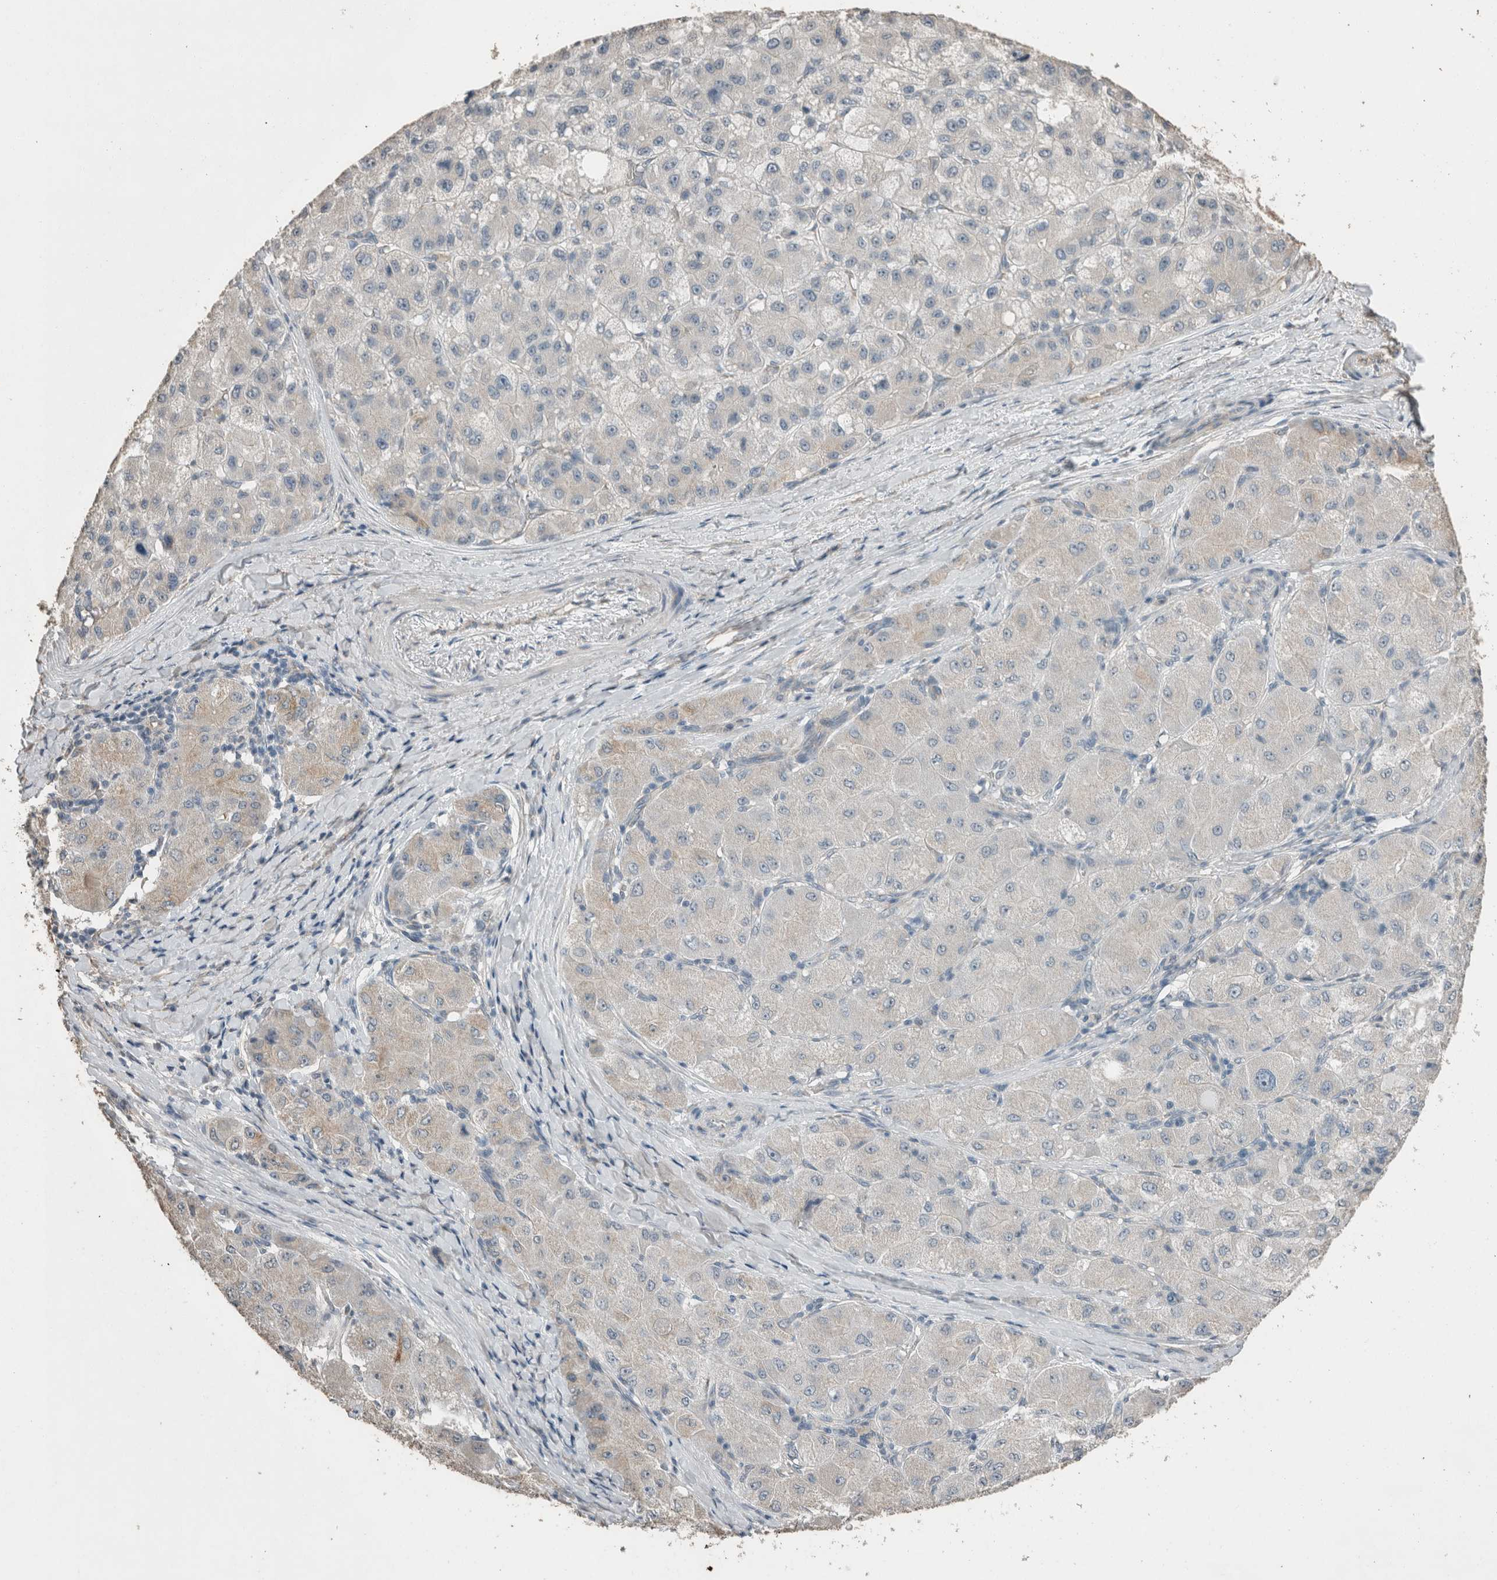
{"staining": {"intensity": "negative", "quantity": "none", "location": "none"}, "tissue": "liver cancer", "cell_type": "Tumor cells", "image_type": "cancer", "snomed": [{"axis": "morphology", "description": "Carcinoma, Hepatocellular, NOS"}, {"axis": "topography", "description": "Liver"}], "caption": "The micrograph displays no significant expression in tumor cells of liver cancer.", "gene": "ACVR2B", "patient": {"sex": "male", "age": 80}}